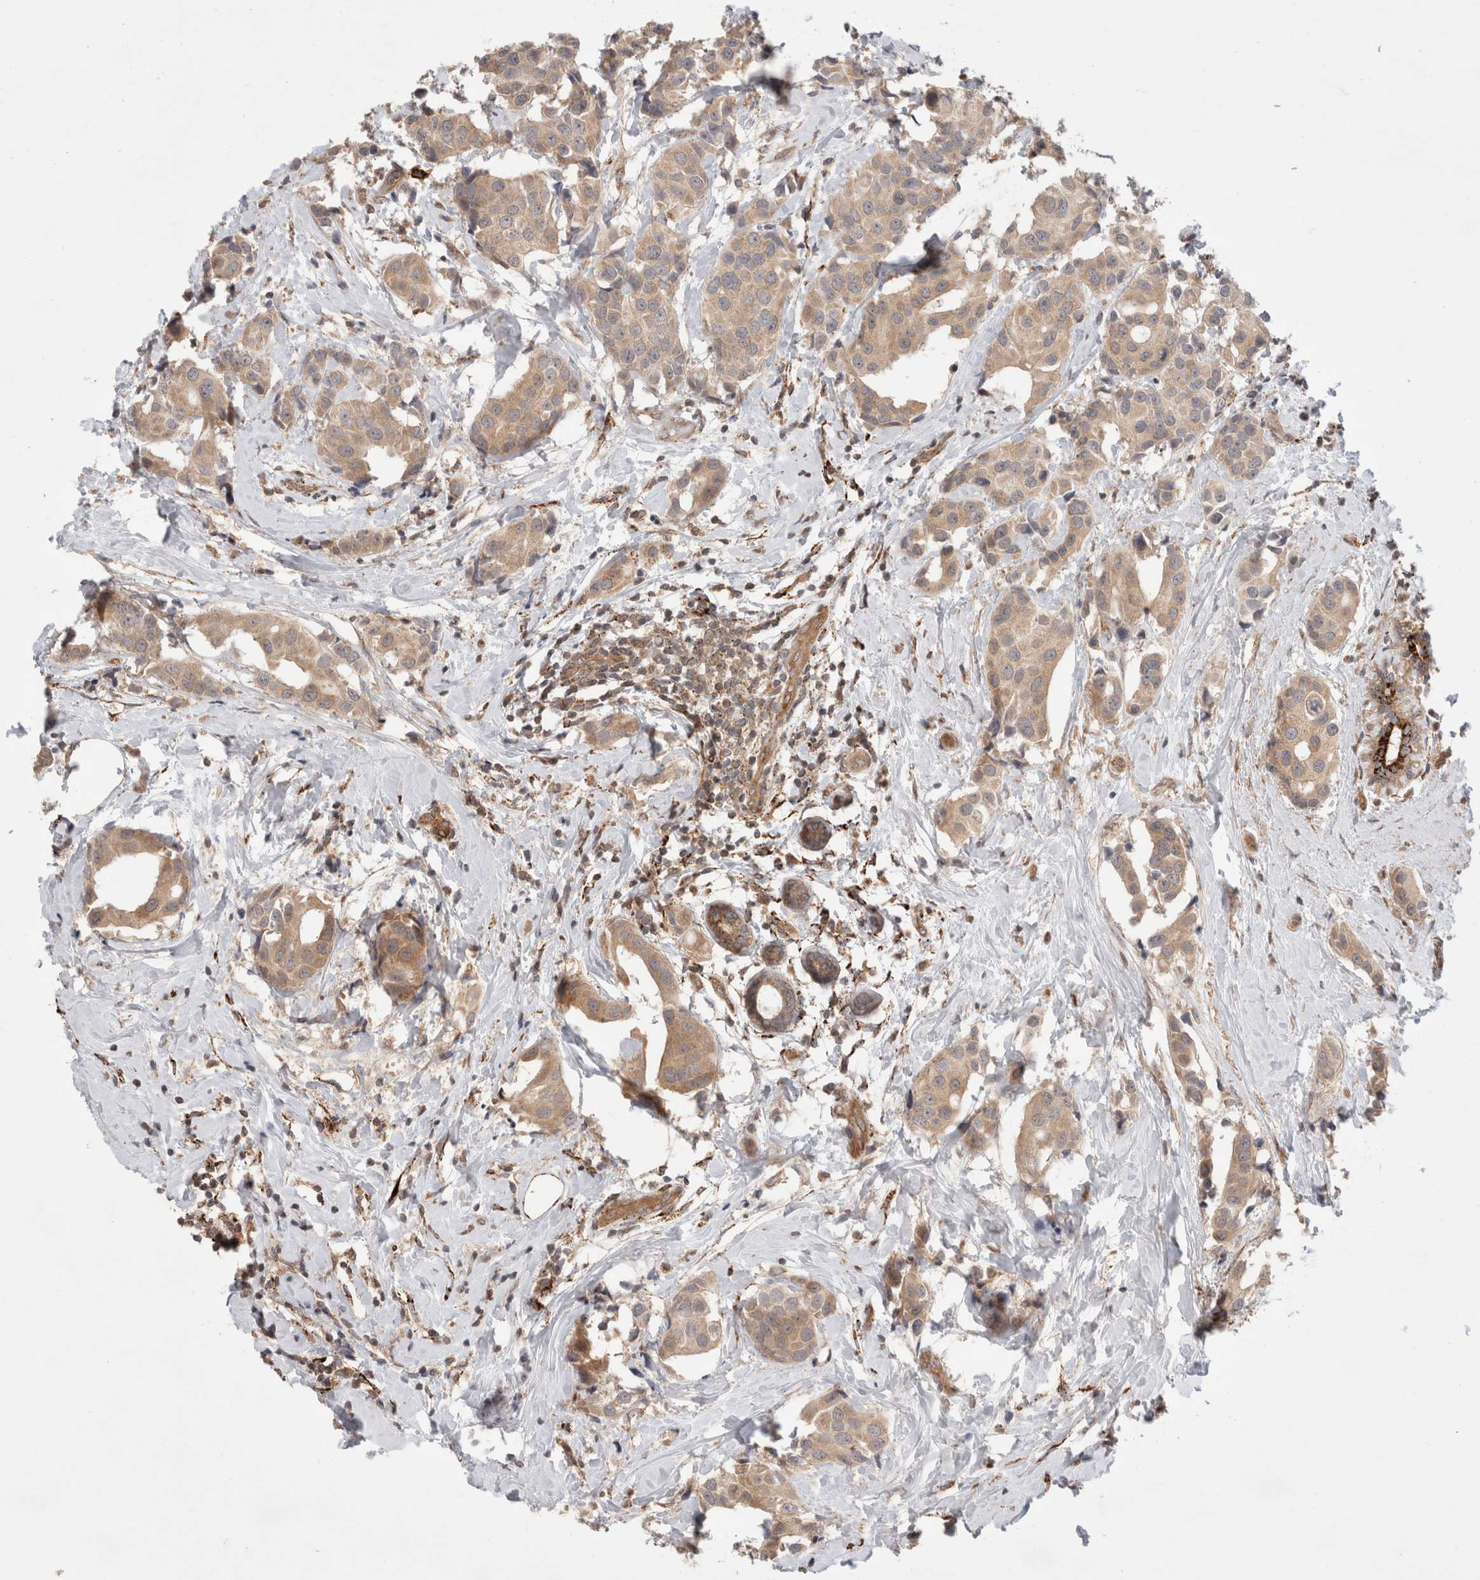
{"staining": {"intensity": "weak", "quantity": ">75%", "location": "cytoplasmic/membranous"}, "tissue": "breast cancer", "cell_type": "Tumor cells", "image_type": "cancer", "snomed": [{"axis": "morphology", "description": "Normal tissue, NOS"}, {"axis": "morphology", "description": "Duct carcinoma"}, {"axis": "topography", "description": "Breast"}], "caption": "Immunohistochemistry (DAB) staining of invasive ductal carcinoma (breast) displays weak cytoplasmic/membranous protein positivity in approximately >75% of tumor cells.", "gene": "HROB", "patient": {"sex": "female", "age": 39}}